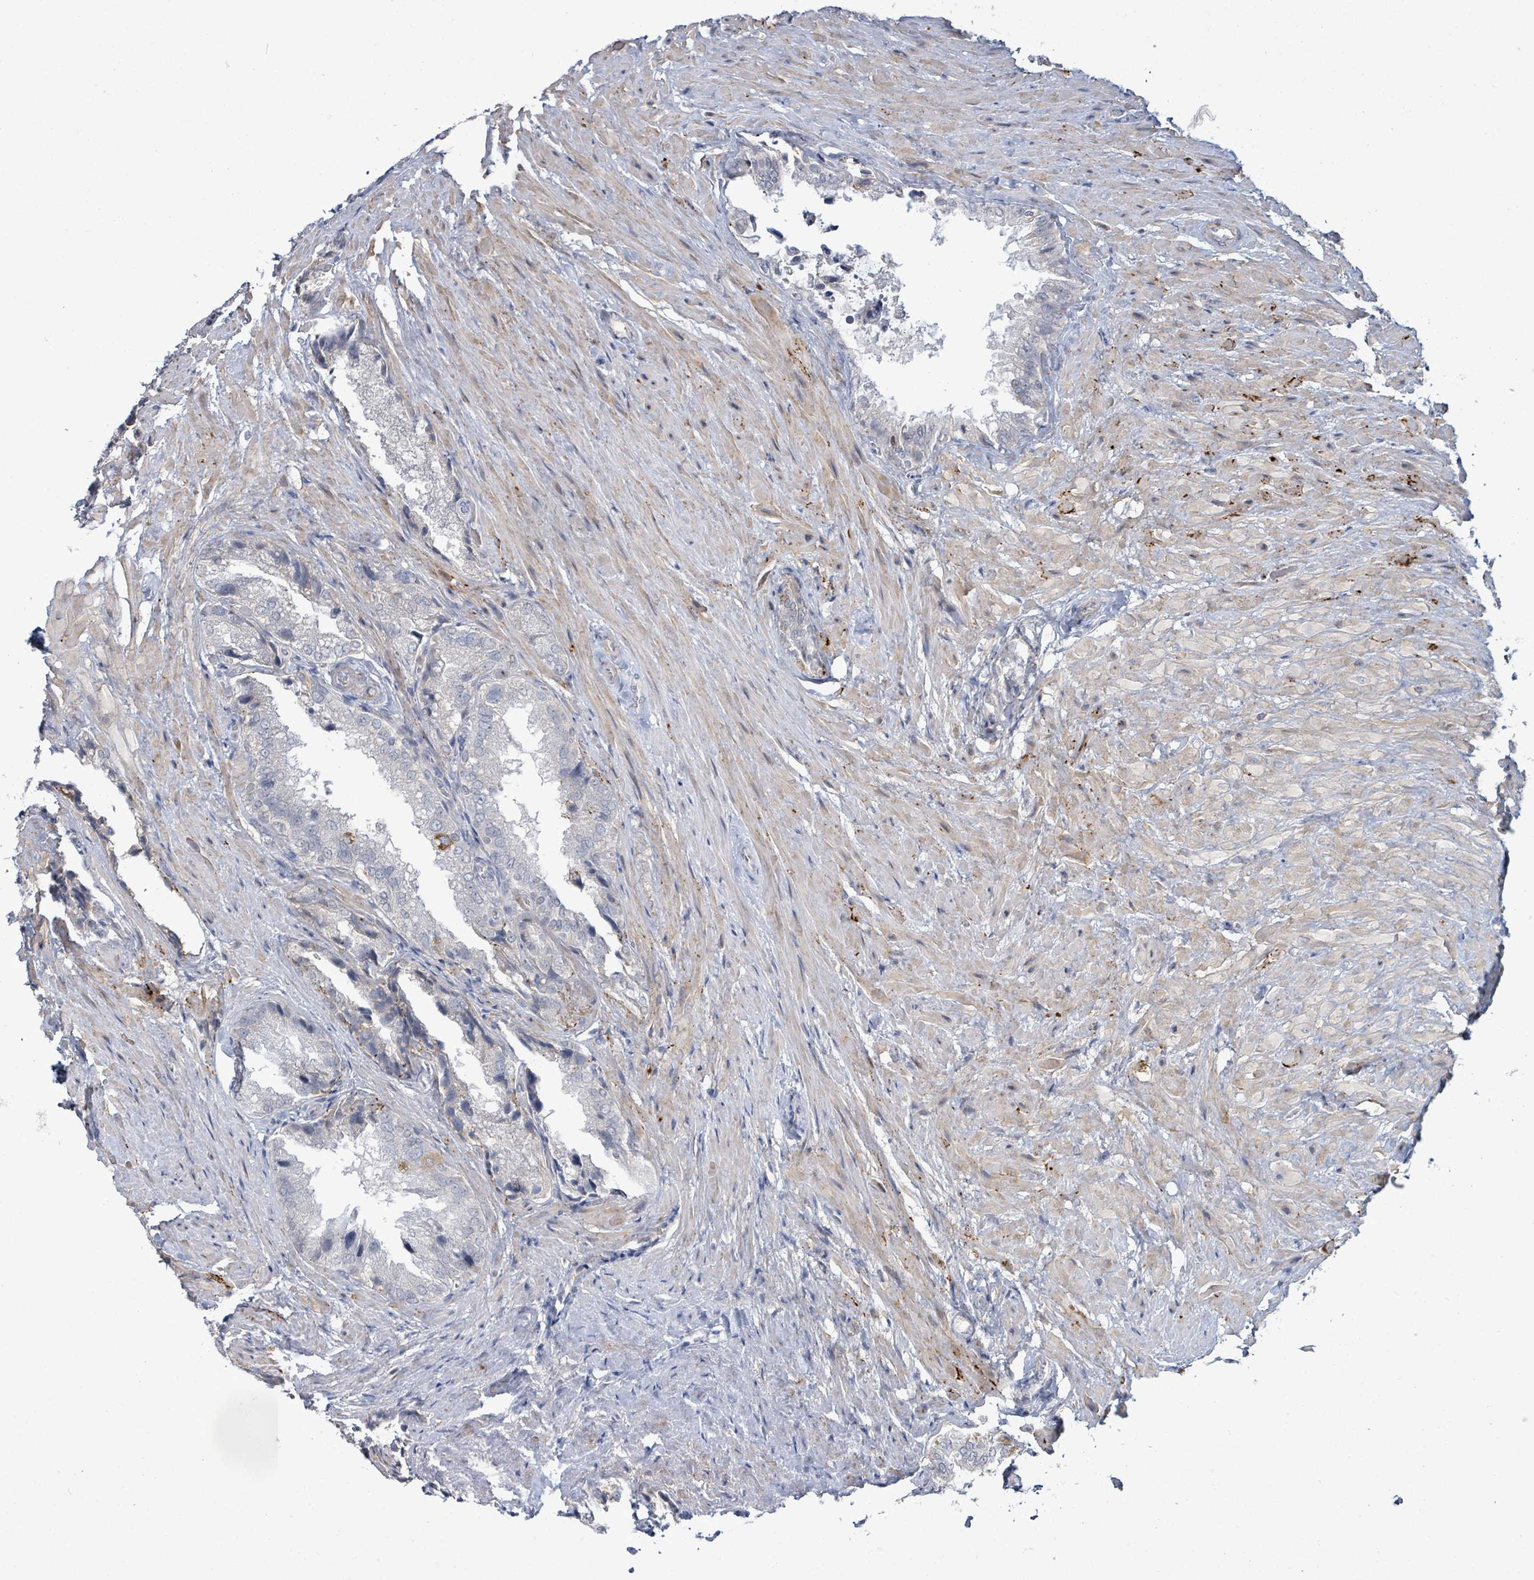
{"staining": {"intensity": "moderate", "quantity": "<25%", "location": "cytoplasmic/membranous"}, "tissue": "seminal vesicle", "cell_type": "Glandular cells", "image_type": "normal", "snomed": [{"axis": "morphology", "description": "Normal tissue, NOS"}, {"axis": "topography", "description": "Seminal veicle"}, {"axis": "topography", "description": "Peripheral nerve tissue"}], "caption": "Glandular cells demonstrate low levels of moderate cytoplasmic/membranous positivity in about <25% of cells in unremarkable human seminal vesicle.", "gene": "ZFPM1", "patient": {"sex": "male", "age": 63}}